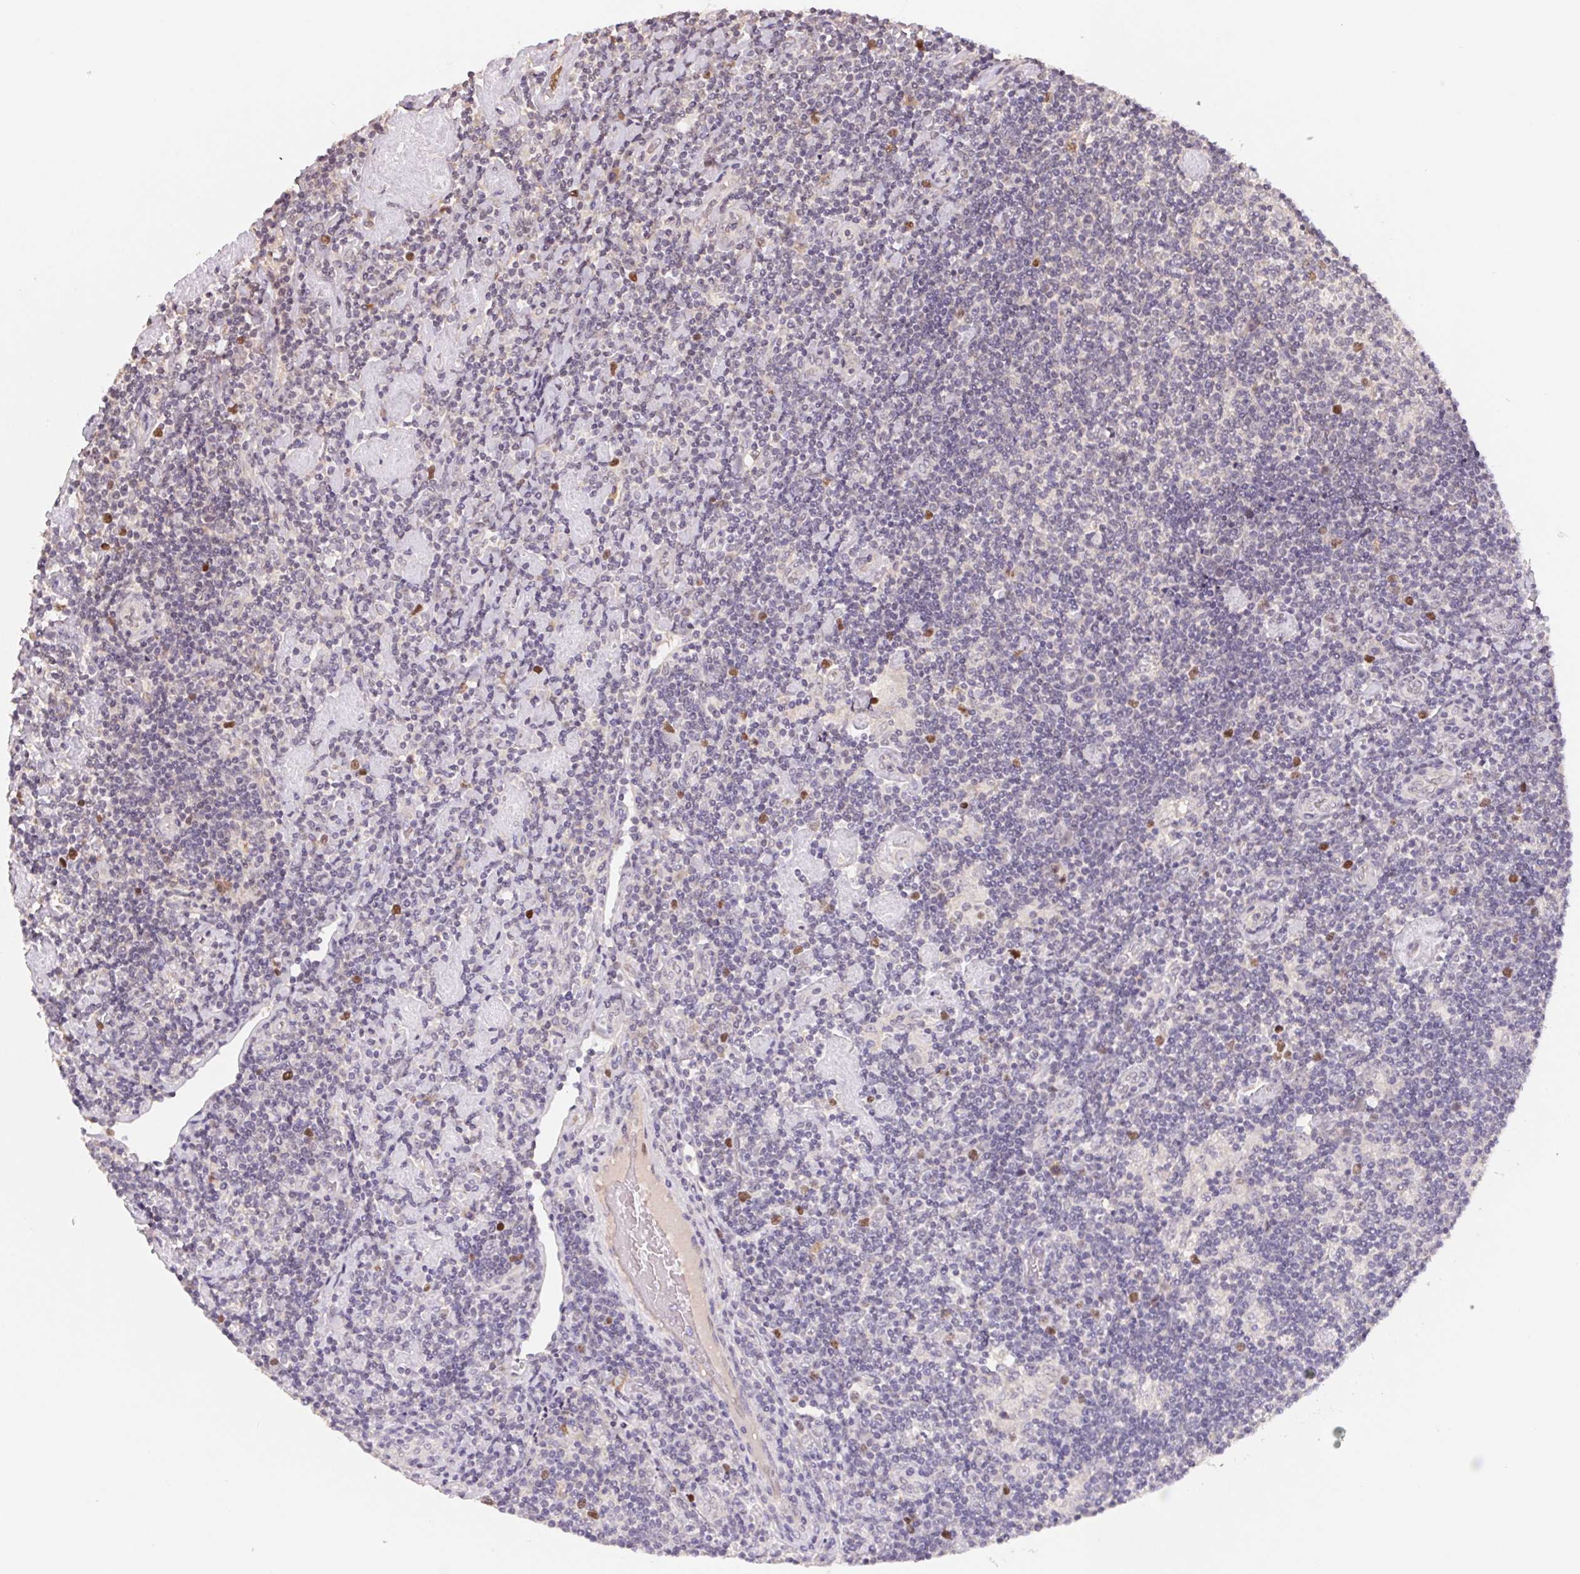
{"staining": {"intensity": "negative", "quantity": "none", "location": "none"}, "tissue": "lymphoma", "cell_type": "Tumor cells", "image_type": "cancer", "snomed": [{"axis": "morphology", "description": "Hodgkin's disease, NOS"}, {"axis": "topography", "description": "Lymph node"}], "caption": "DAB (3,3'-diaminobenzidine) immunohistochemical staining of human Hodgkin's disease demonstrates no significant positivity in tumor cells. Brightfield microscopy of IHC stained with DAB (3,3'-diaminobenzidine) (brown) and hematoxylin (blue), captured at high magnification.", "gene": "KIFC1", "patient": {"sex": "male", "age": 40}}